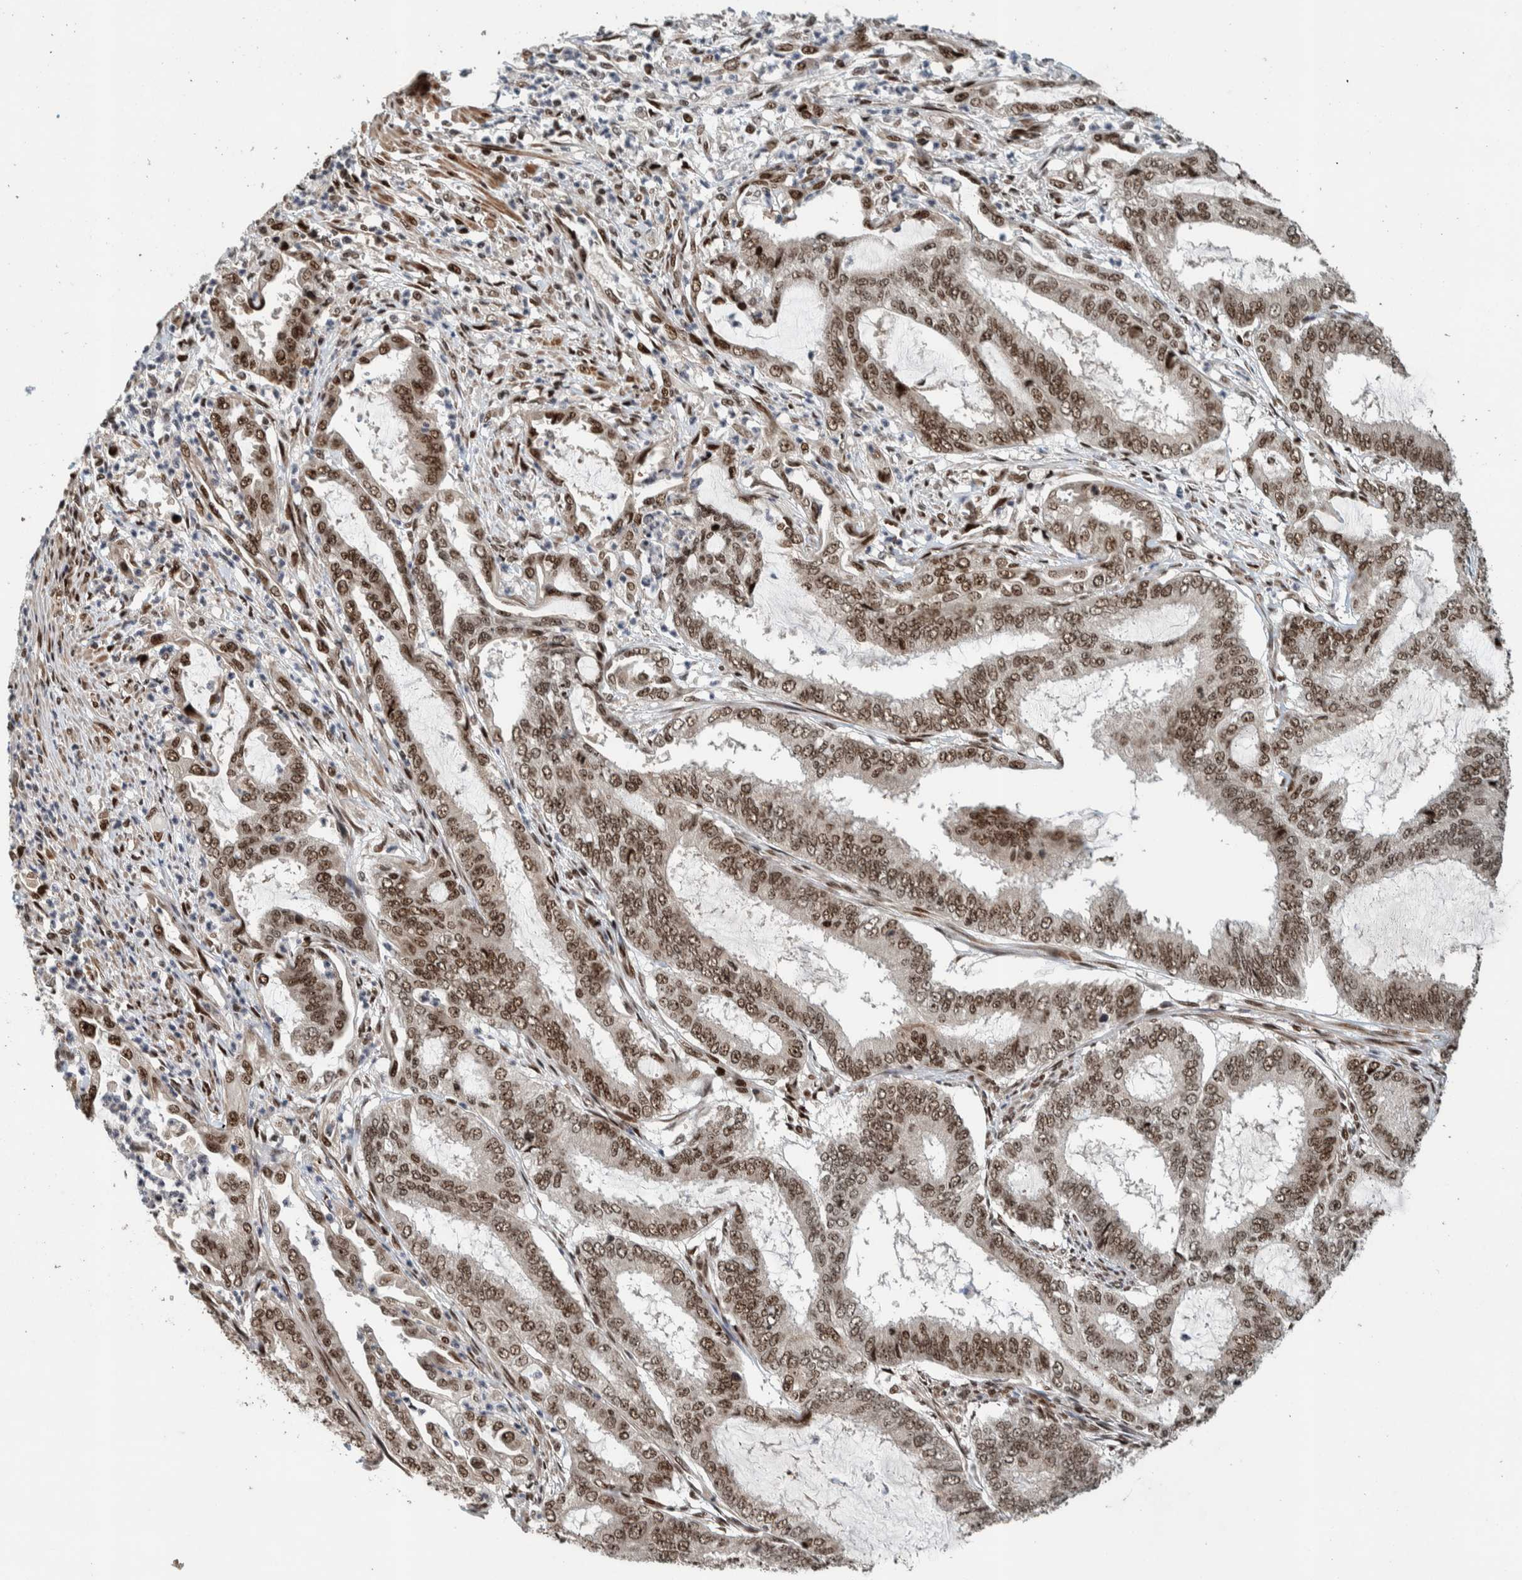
{"staining": {"intensity": "moderate", "quantity": ">75%", "location": "nuclear"}, "tissue": "endometrial cancer", "cell_type": "Tumor cells", "image_type": "cancer", "snomed": [{"axis": "morphology", "description": "Adenocarcinoma, NOS"}, {"axis": "topography", "description": "Endometrium"}], "caption": "DAB immunohistochemical staining of human endometrial adenocarcinoma displays moderate nuclear protein staining in approximately >75% of tumor cells.", "gene": "CHD4", "patient": {"sex": "female", "age": 51}}